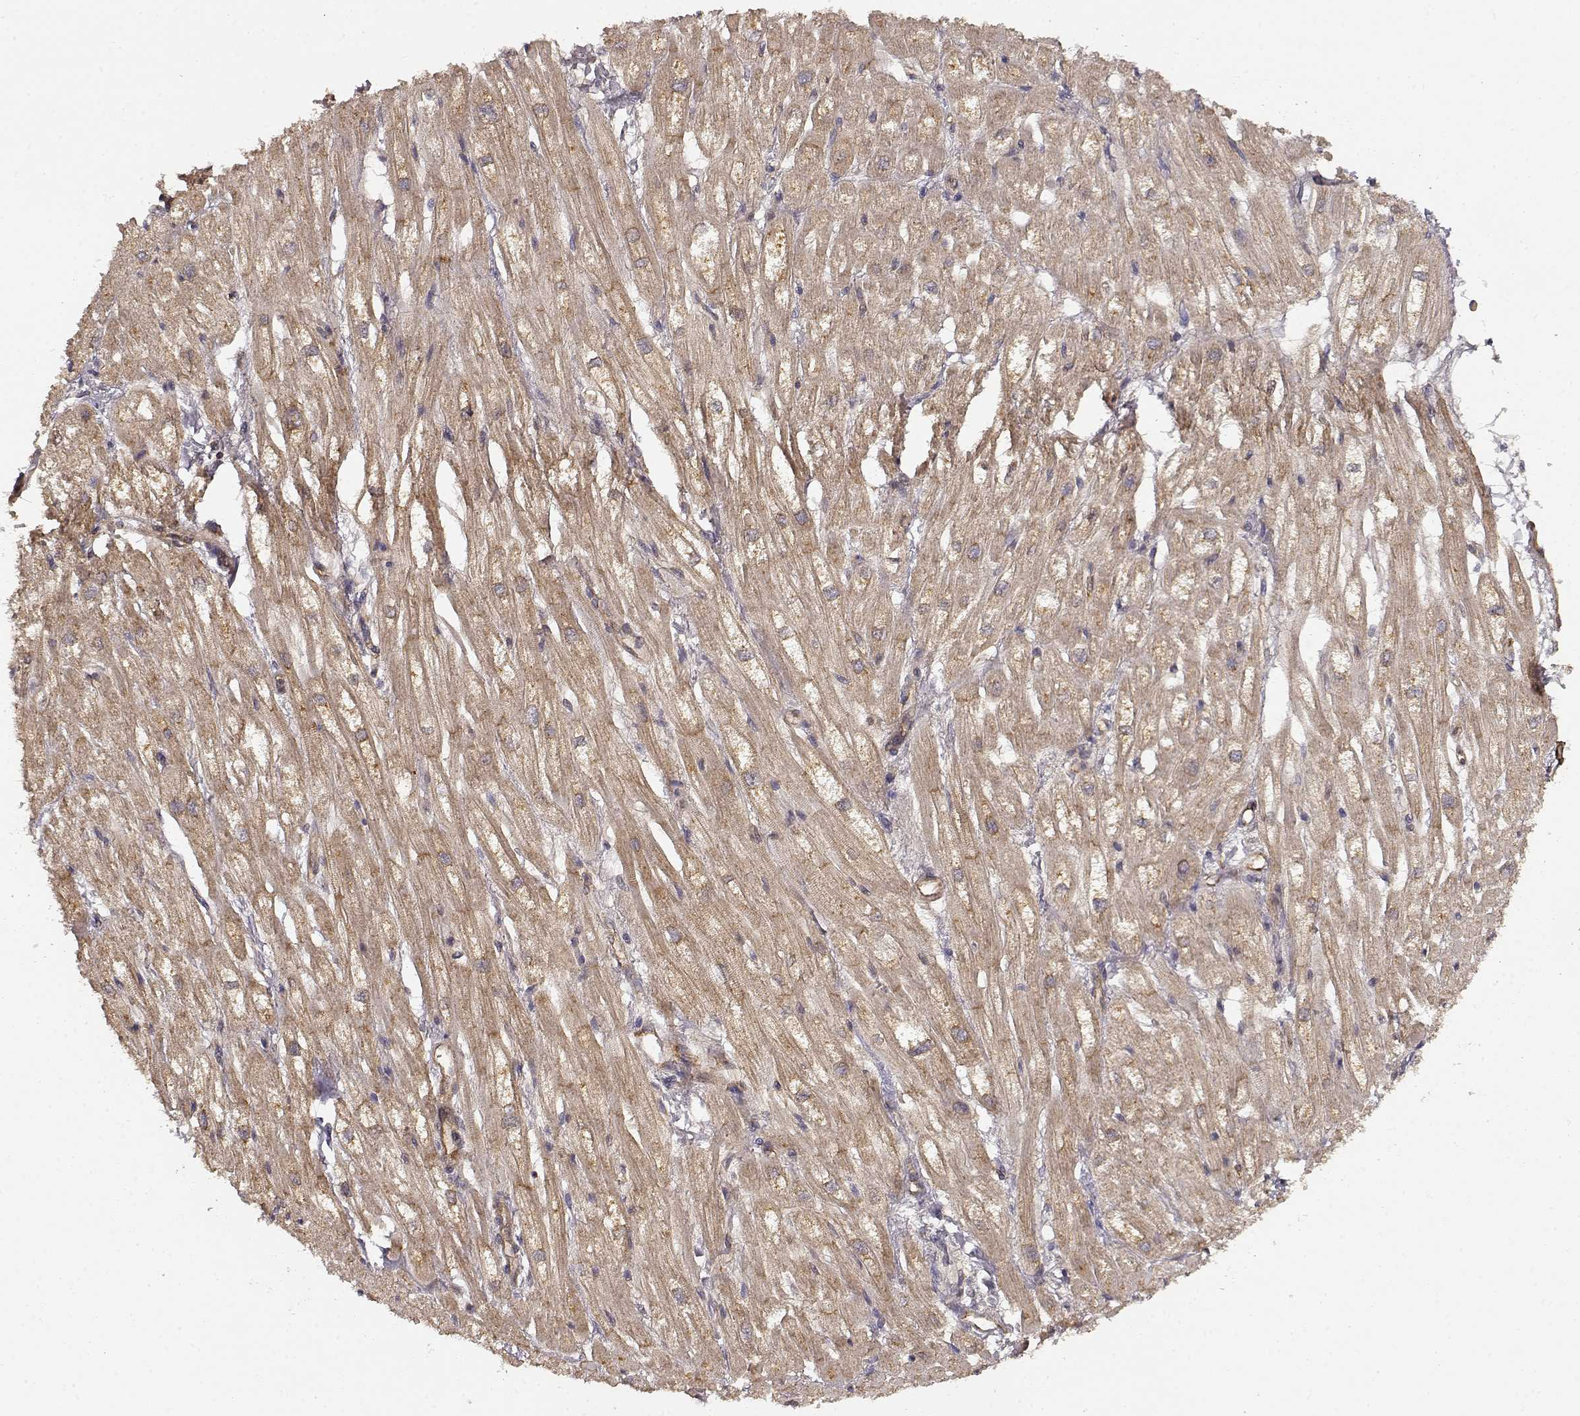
{"staining": {"intensity": "moderate", "quantity": ">75%", "location": "cytoplasmic/membranous"}, "tissue": "heart muscle", "cell_type": "Cardiomyocytes", "image_type": "normal", "snomed": [{"axis": "morphology", "description": "Normal tissue, NOS"}, {"axis": "topography", "description": "Heart"}], "caption": "Protein staining of benign heart muscle demonstrates moderate cytoplasmic/membranous staining in approximately >75% of cardiomyocytes.", "gene": "CDK5RAP2", "patient": {"sex": "male", "age": 61}}